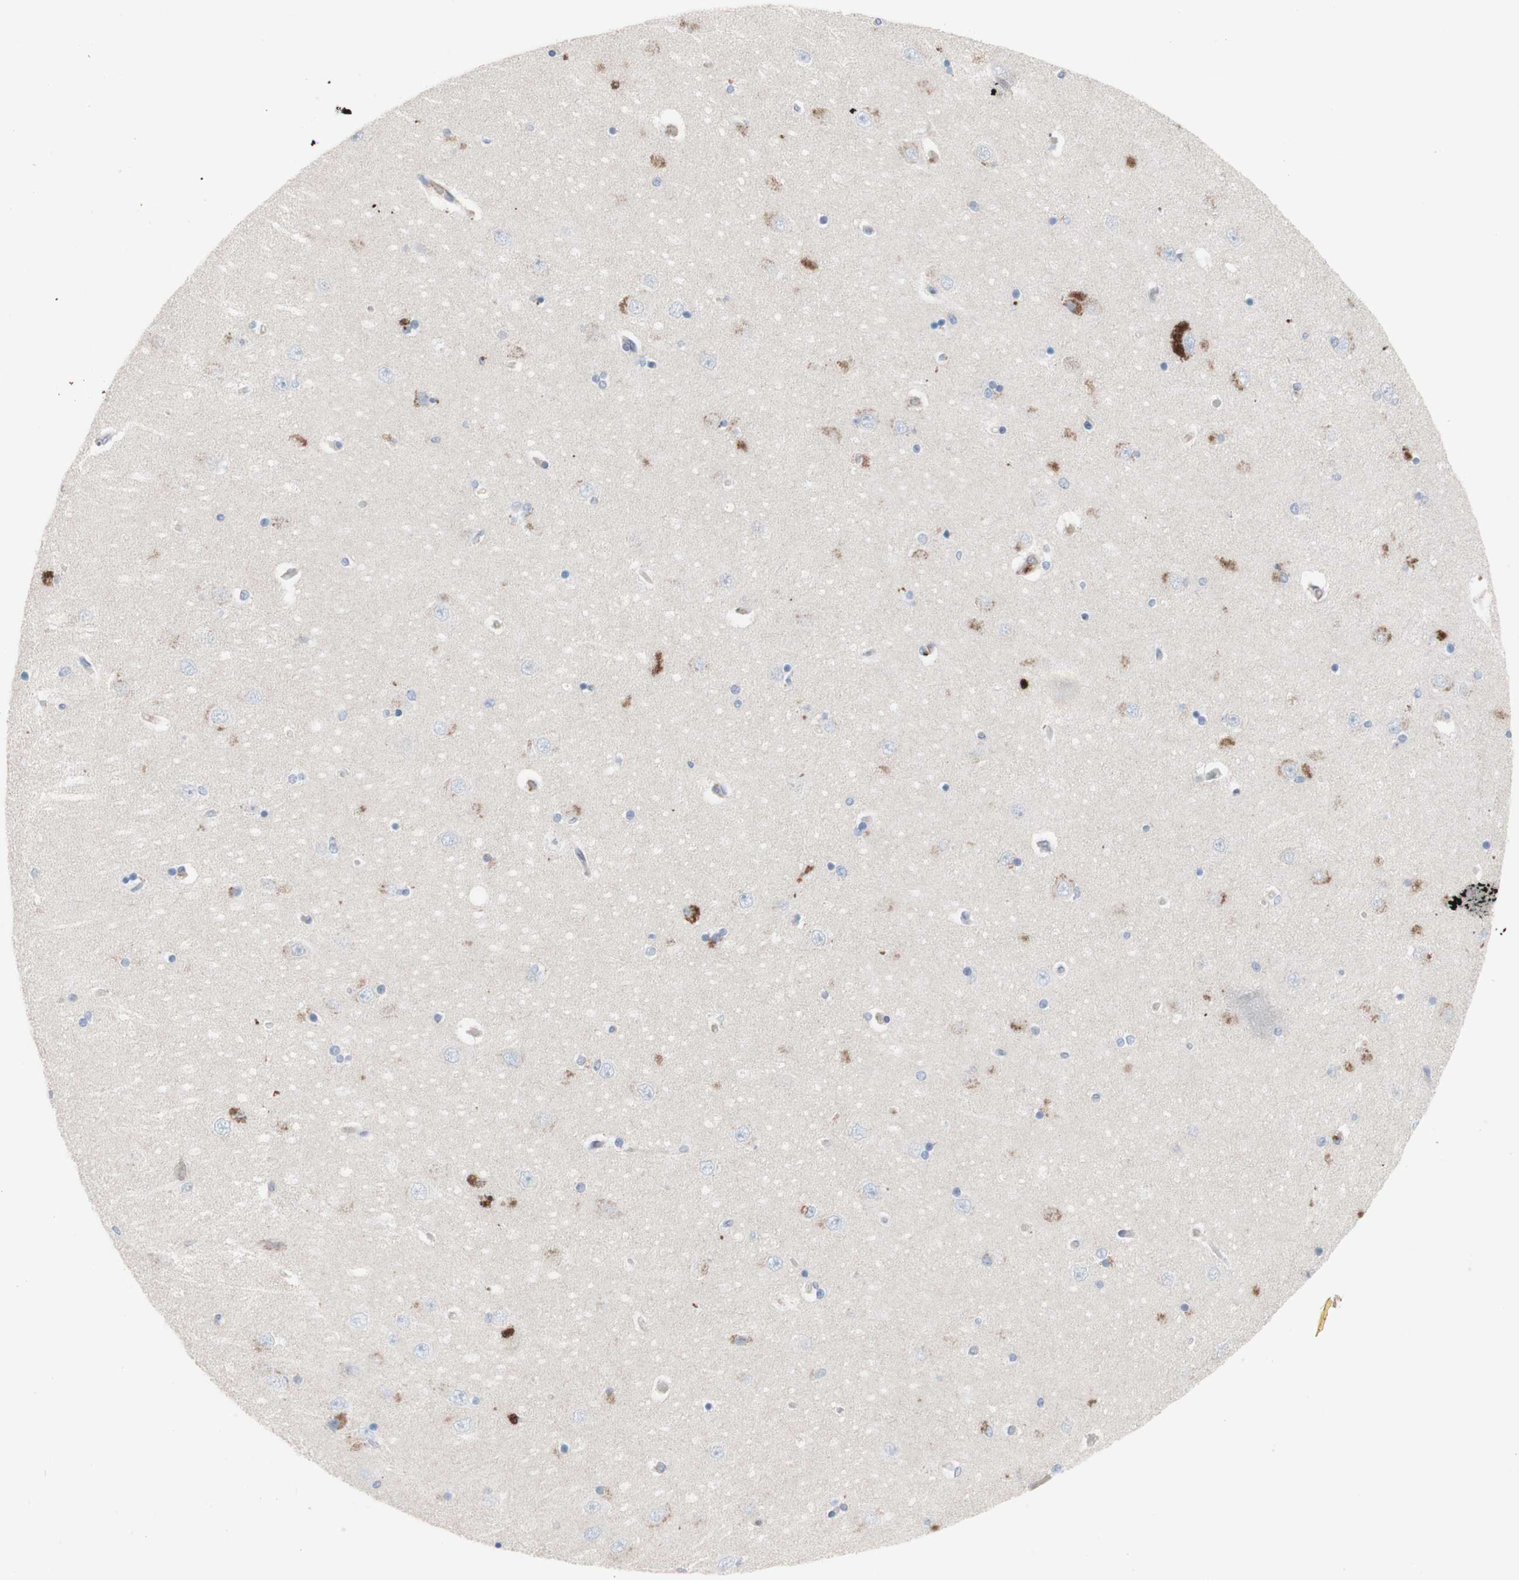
{"staining": {"intensity": "weak", "quantity": "<25%", "location": "cytoplasmic/membranous"}, "tissue": "hippocampus", "cell_type": "Glial cells", "image_type": "normal", "snomed": [{"axis": "morphology", "description": "Normal tissue, NOS"}, {"axis": "topography", "description": "Hippocampus"}], "caption": "IHC image of benign human hippocampus stained for a protein (brown), which displays no expression in glial cells.", "gene": "AGPAT5", "patient": {"sex": "female", "age": 54}}